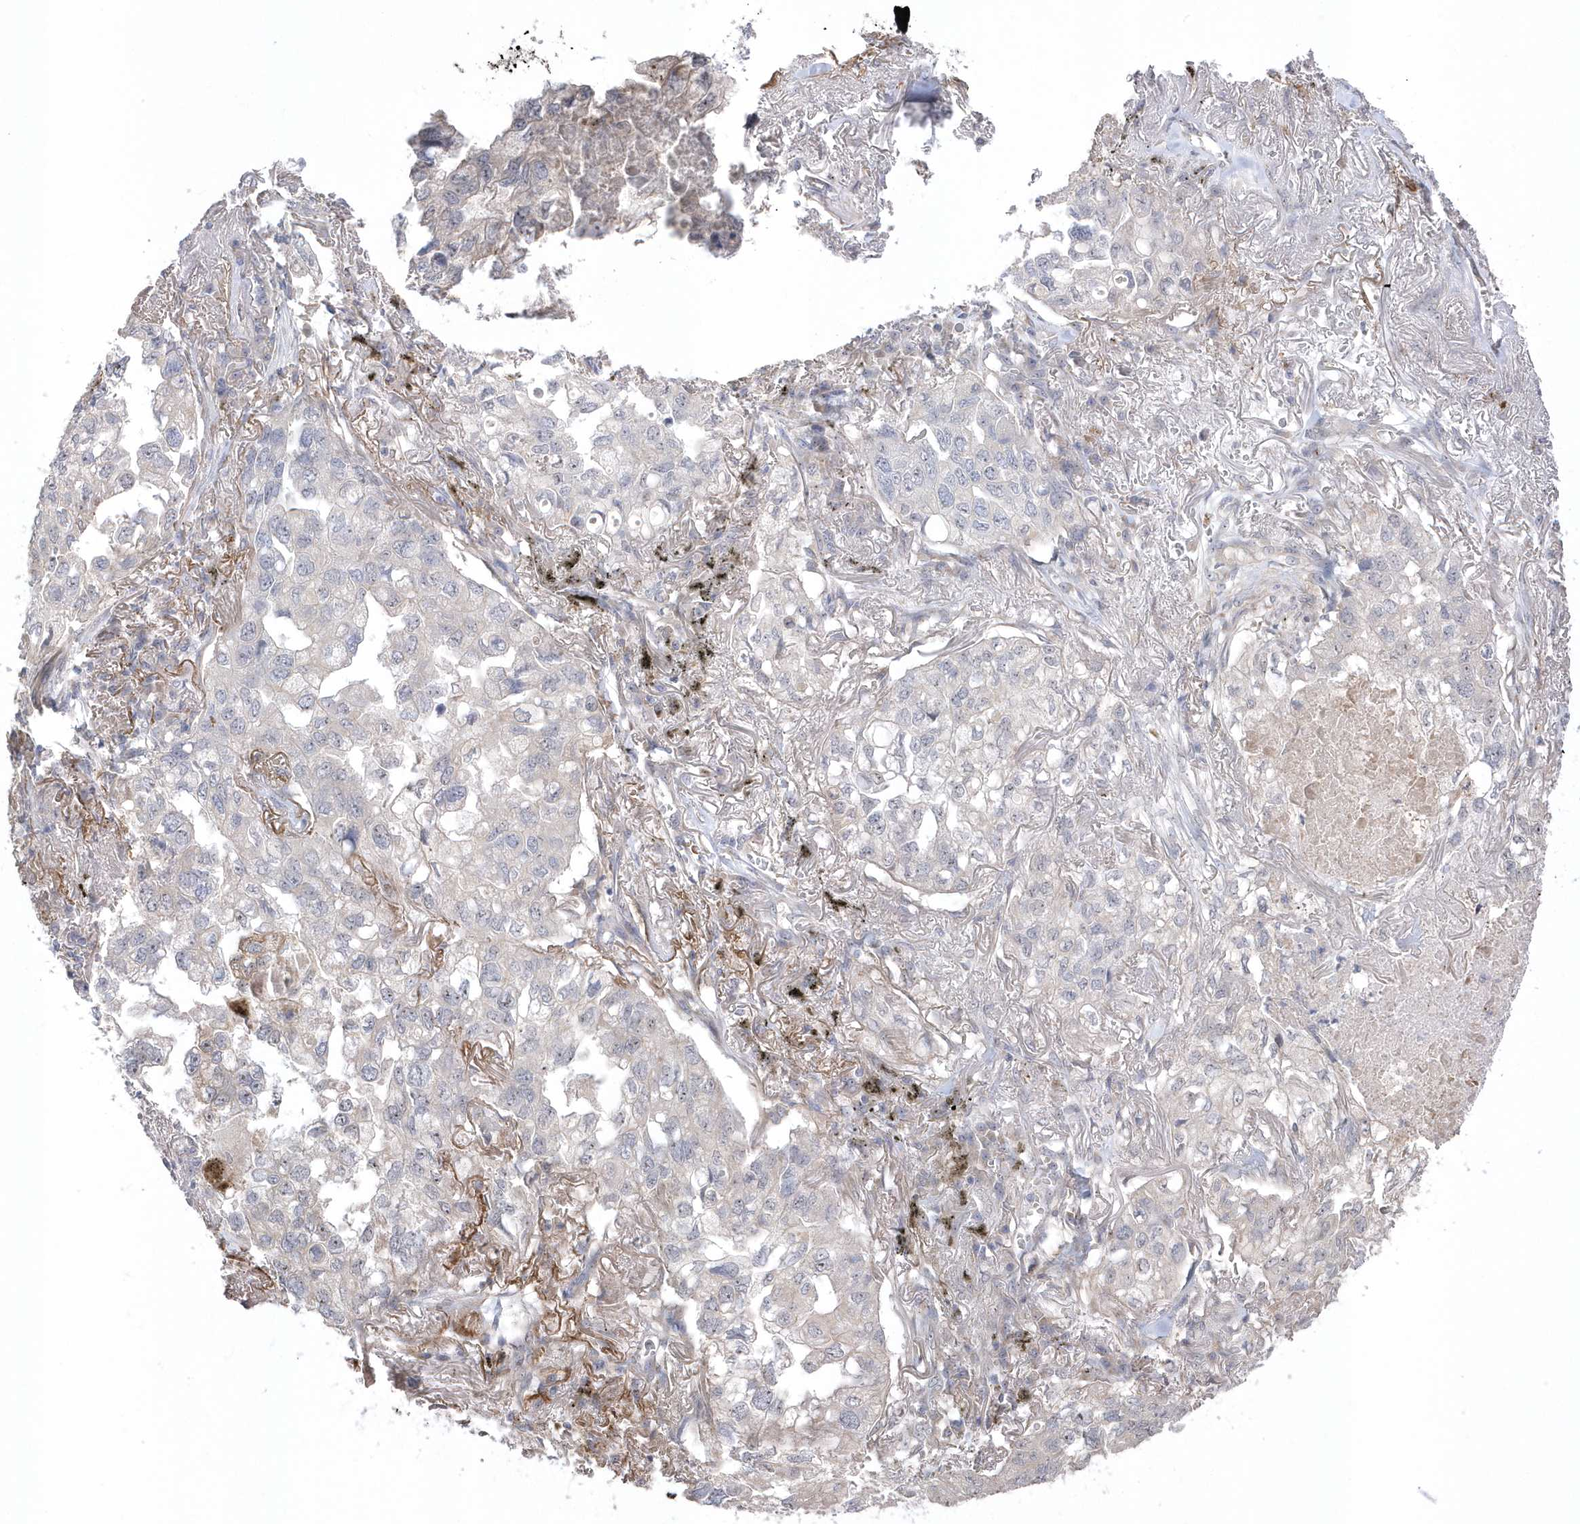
{"staining": {"intensity": "negative", "quantity": "none", "location": "none"}, "tissue": "lung cancer", "cell_type": "Tumor cells", "image_type": "cancer", "snomed": [{"axis": "morphology", "description": "Adenocarcinoma, NOS"}, {"axis": "topography", "description": "Lung"}], "caption": "DAB (3,3'-diaminobenzidine) immunohistochemical staining of lung cancer shows no significant staining in tumor cells.", "gene": "GTPBP6", "patient": {"sex": "male", "age": 65}}